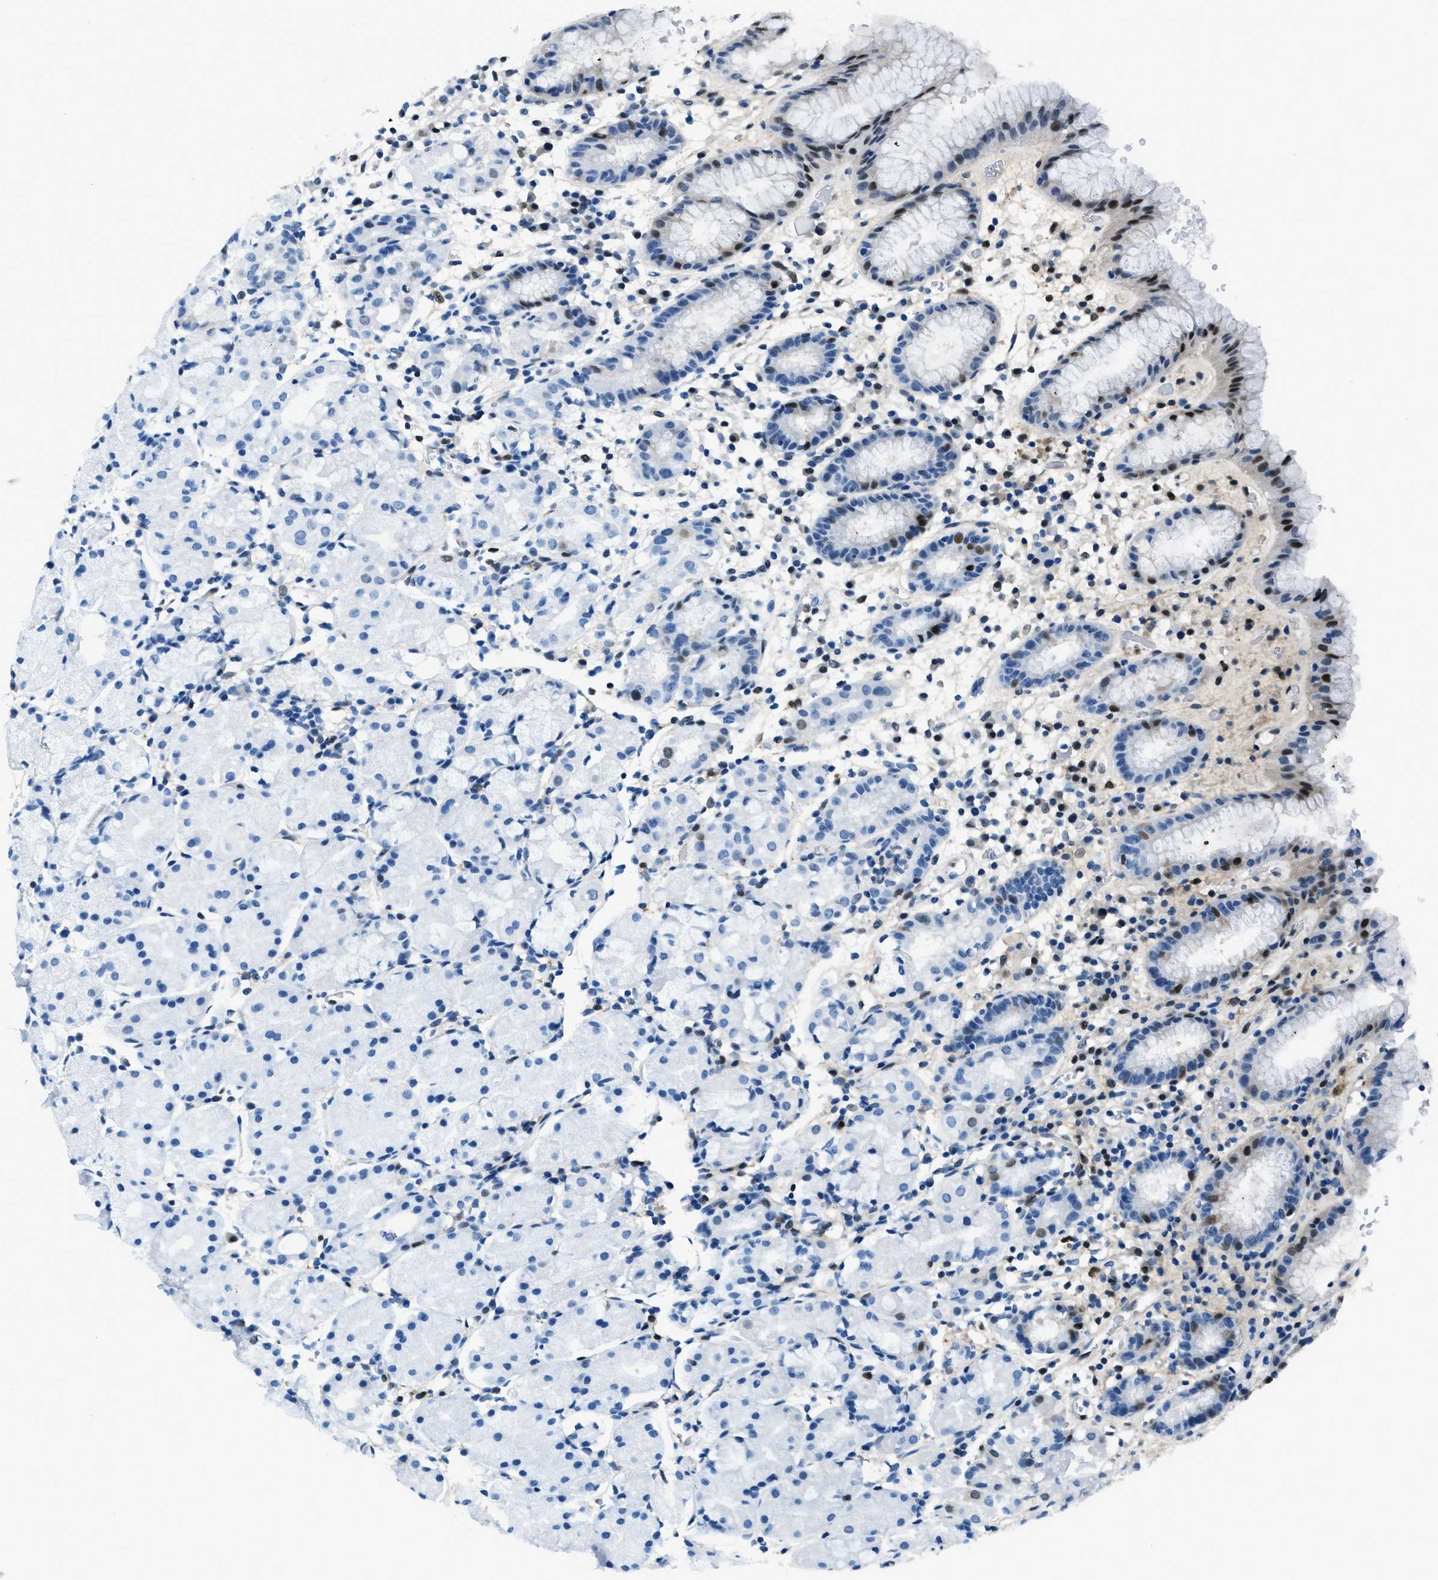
{"staining": {"intensity": "strong", "quantity": "<25%", "location": "nuclear"}, "tissue": "stomach", "cell_type": "Glandular cells", "image_type": "normal", "snomed": [{"axis": "morphology", "description": "Normal tissue, NOS"}, {"axis": "topography", "description": "Stomach"}, {"axis": "topography", "description": "Stomach, lower"}], "caption": "IHC (DAB) staining of benign stomach reveals strong nuclear protein expression in approximately <25% of glandular cells. The staining was performed using DAB, with brown indicating positive protein expression. Nuclei are stained blue with hematoxylin.", "gene": "OGFR", "patient": {"sex": "female", "age": 75}}